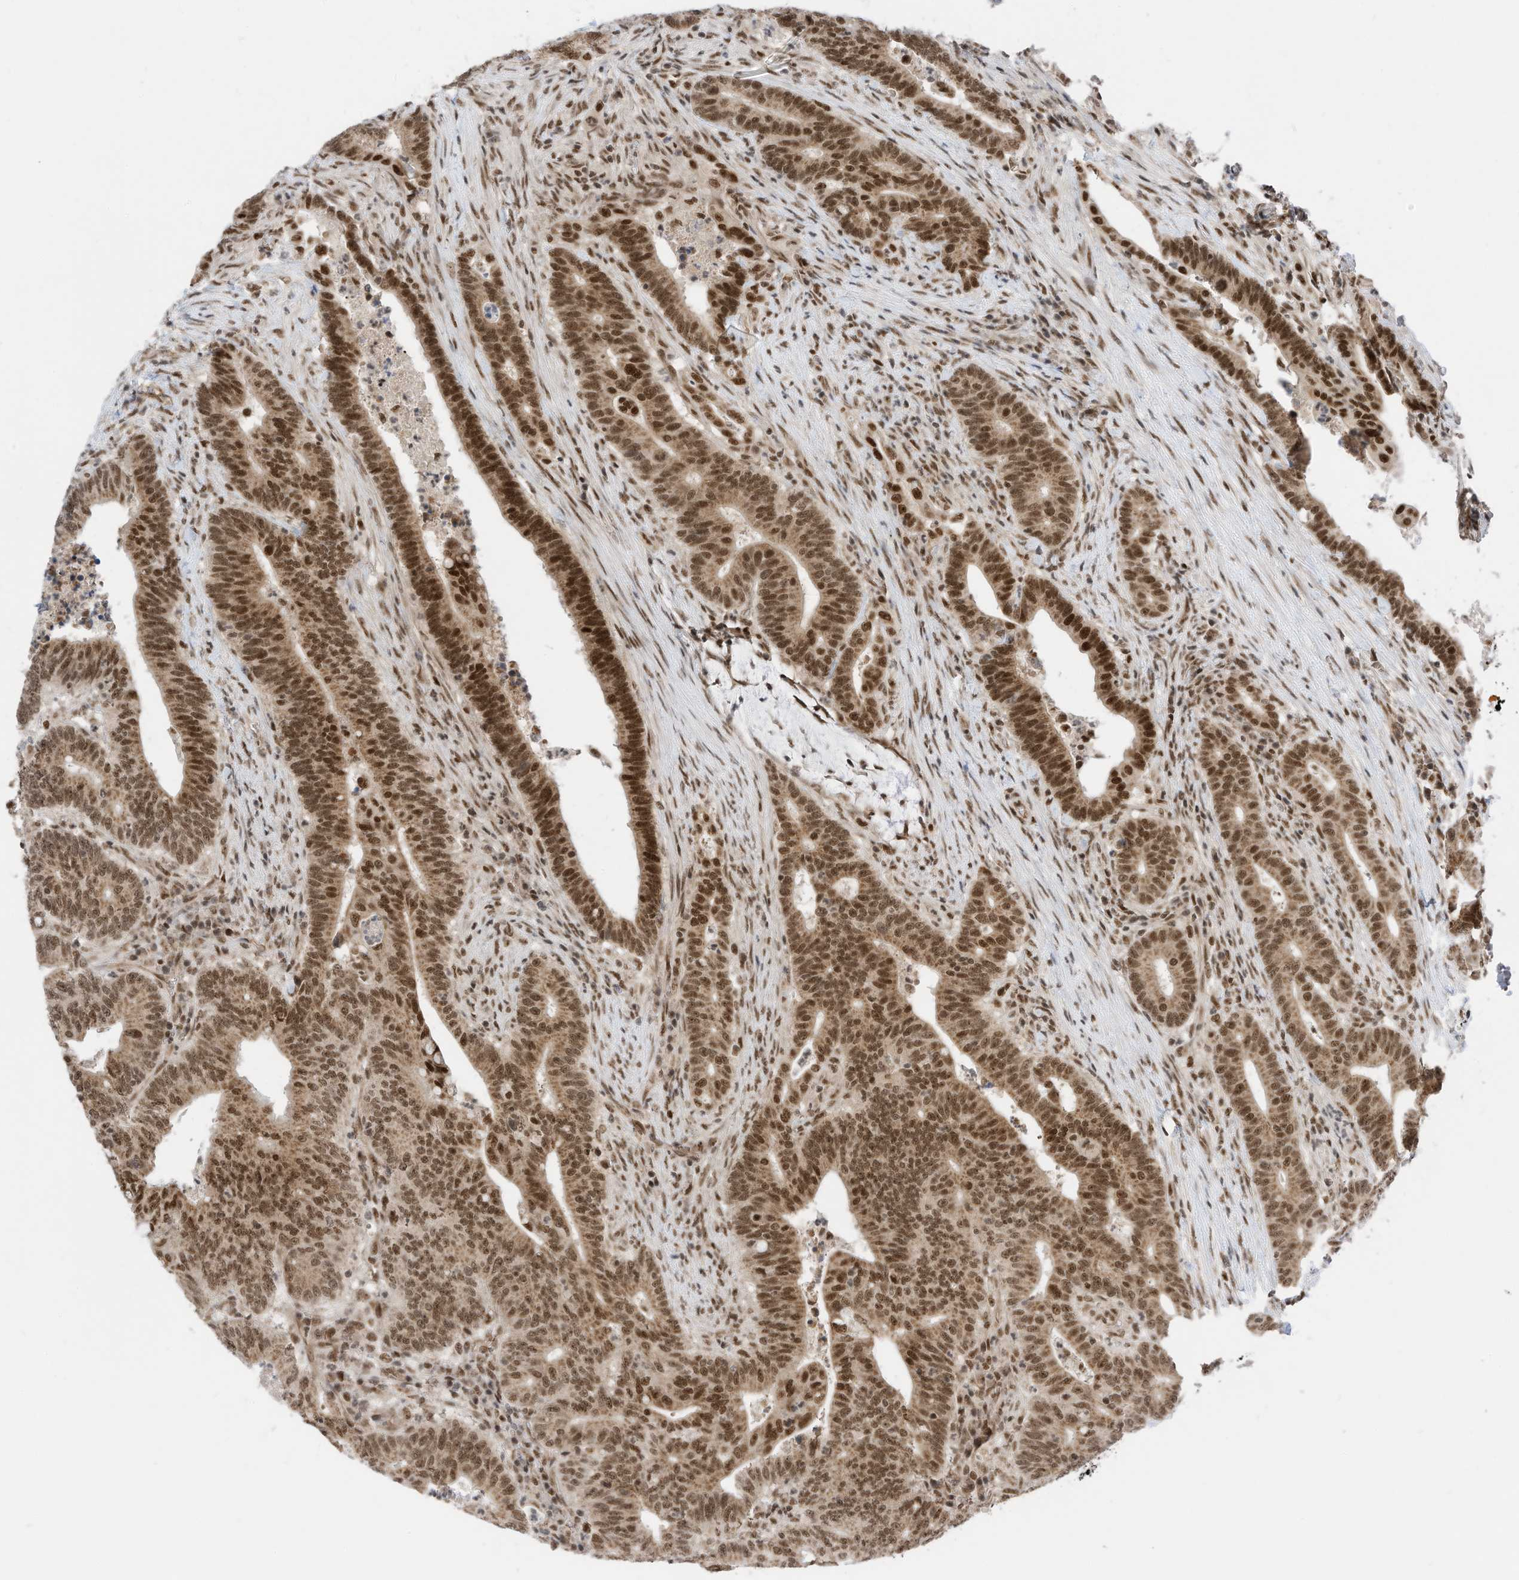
{"staining": {"intensity": "strong", "quantity": ">75%", "location": "cytoplasmic/membranous,nuclear"}, "tissue": "colorectal cancer", "cell_type": "Tumor cells", "image_type": "cancer", "snomed": [{"axis": "morphology", "description": "Adenocarcinoma, NOS"}, {"axis": "topography", "description": "Colon"}], "caption": "Strong cytoplasmic/membranous and nuclear expression is seen in approximately >75% of tumor cells in colorectal cancer. The protein of interest is stained brown, and the nuclei are stained in blue (DAB (3,3'-diaminobenzidine) IHC with brightfield microscopy, high magnification).", "gene": "AURKAIP1", "patient": {"sex": "female", "age": 66}}